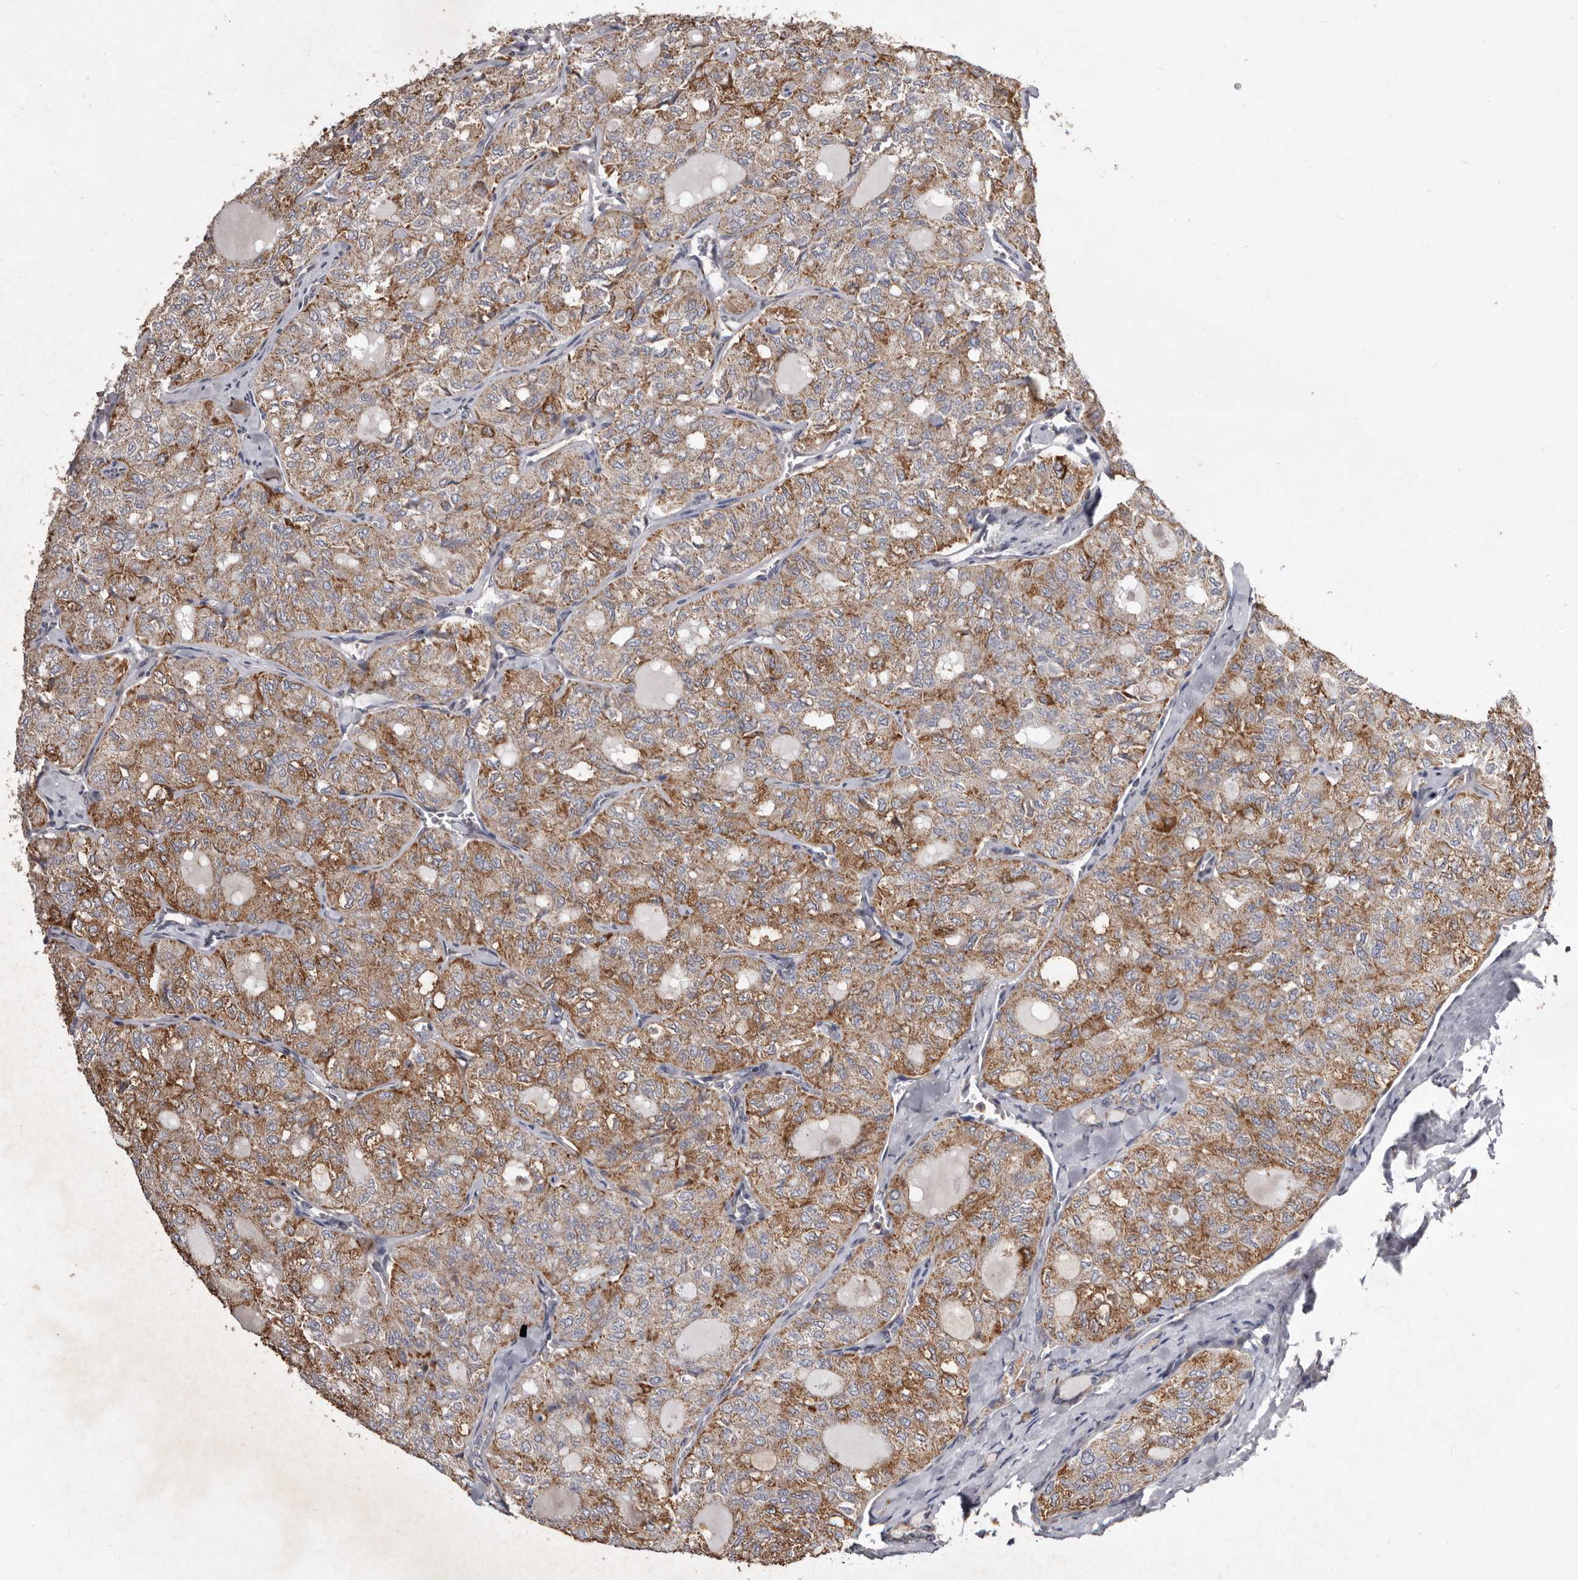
{"staining": {"intensity": "moderate", "quantity": "25%-75%", "location": "cytoplasmic/membranous"}, "tissue": "thyroid cancer", "cell_type": "Tumor cells", "image_type": "cancer", "snomed": [{"axis": "morphology", "description": "Follicular adenoma carcinoma, NOS"}, {"axis": "topography", "description": "Thyroid gland"}], "caption": "IHC micrograph of human follicular adenoma carcinoma (thyroid) stained for a protein (brown), which displays medium levels of moderate cytoplasmic/membranous positivity in approximately 25%-75% of tumor cells.", "gene": "CXCL14", "patient": {"sex": "male", "age": 75}}